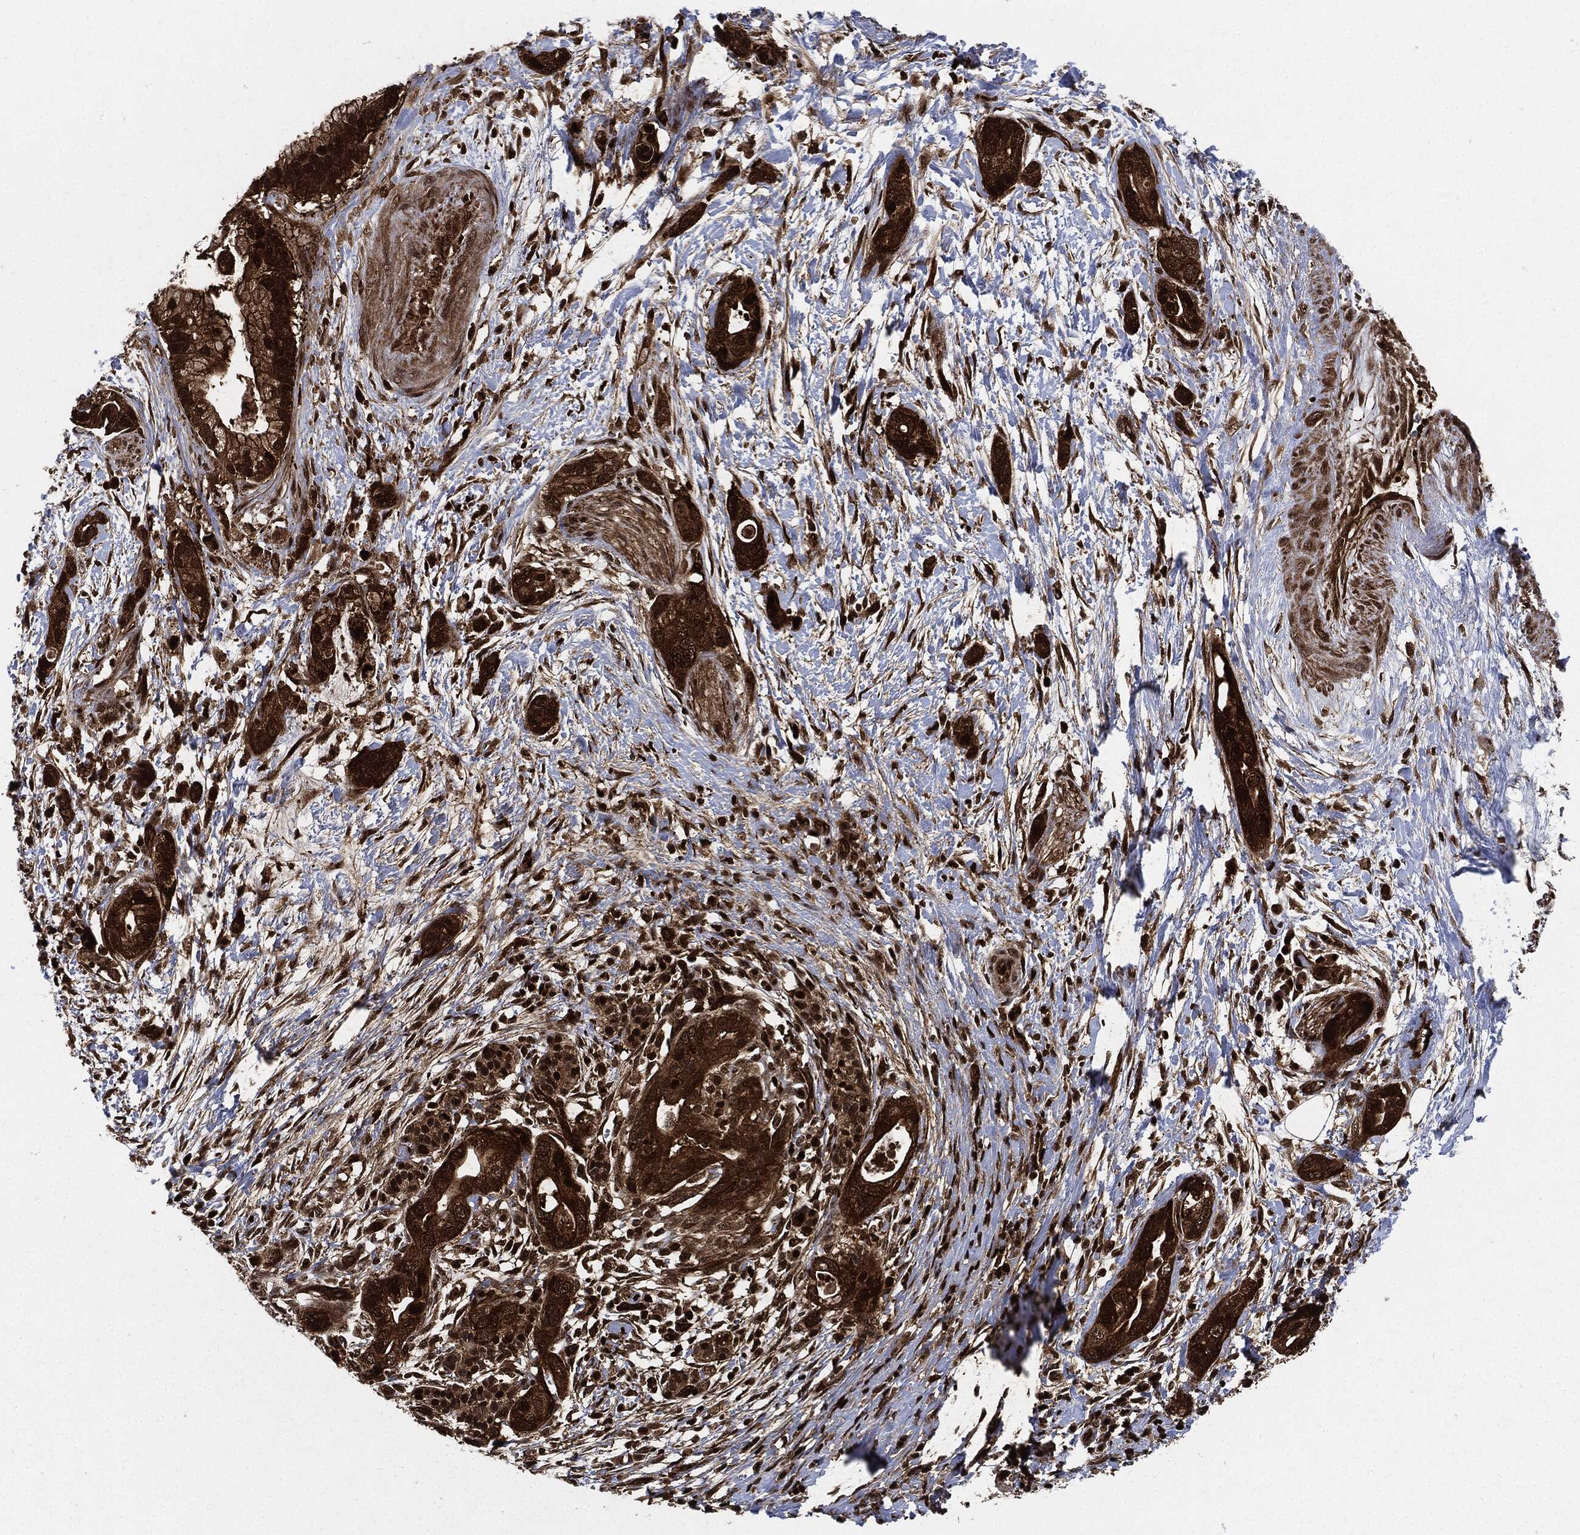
{"staining": {"intensity": "strong", "quantity": ">75%", "location": "cytoplasmic/membranous"}, "tissue": "pancreatic cancer", "cell_type": "Tumor cells", "image_type": "cancer", "snomed": [{"axis": "morphology", "description": "Adenocarcinoma, NOS"}, {"axis": "topography", "description": "Pancreas"}], "caption": "The micrograph displays staining of pancreatic adenocarcinoma, revealing strong cytoplasmic/membranous protein positivity (brown color) within tumor cells.", "gene": "YWHAB", "patient": {"sex": "male", "age": 44}}